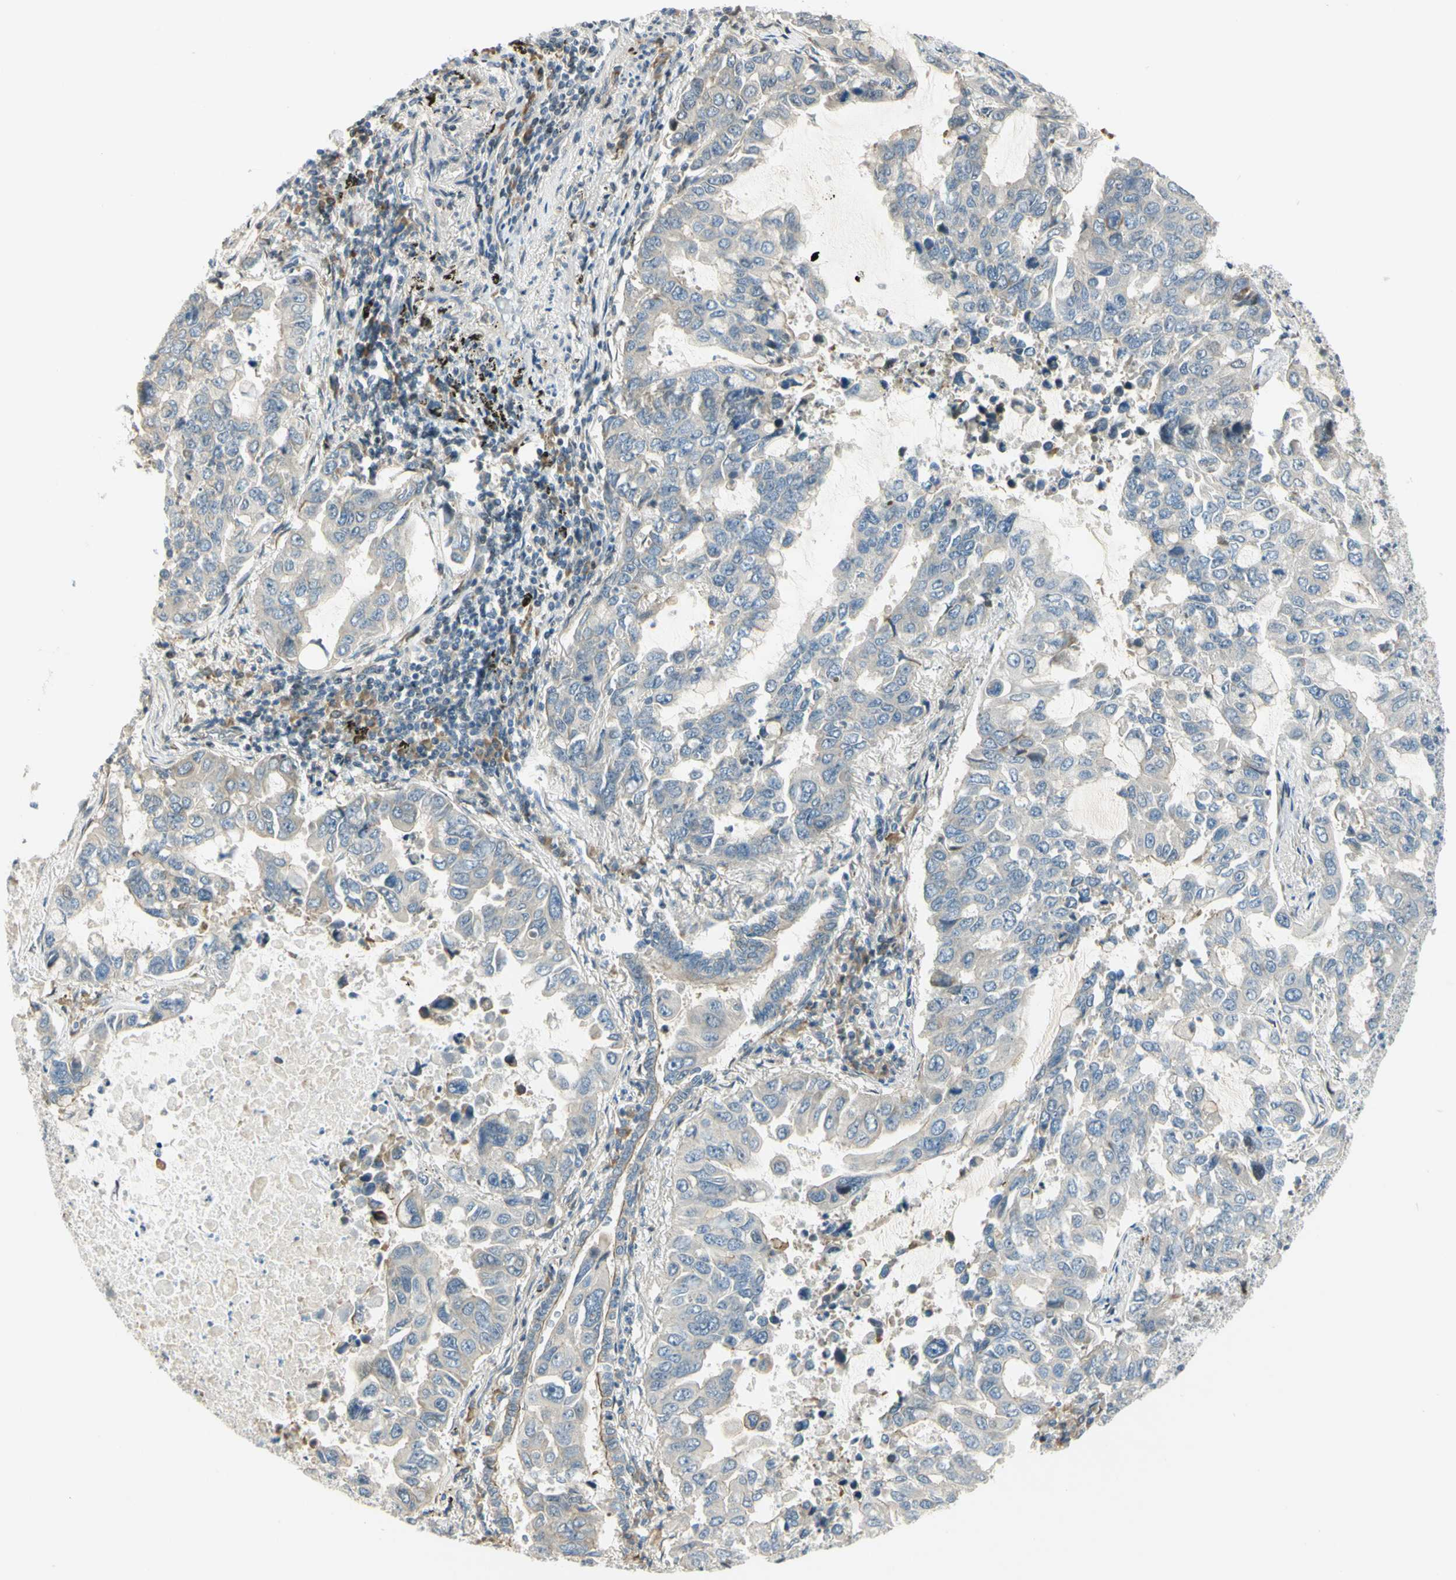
{"staining": {"intensity": "weak", "quantity": "<25%", "location": "cytoplasmic/membranous"}, "tissue": "lung cancer", "cell_type": "Tumor cells", "image_type": "cancer", "snomed": [{"axis": "morphology", "description": "Adenocarcinoma, NOS"}, {"axis": "topography", "description": "Lung"}], "caption": "This is an immunohistochemistry photomicrograph of human lung cancer (adenocarcinoma). There is no expression in tumor cells.", "gene": "NPDC1", "patient": {"sex": "male", "age": 64}}